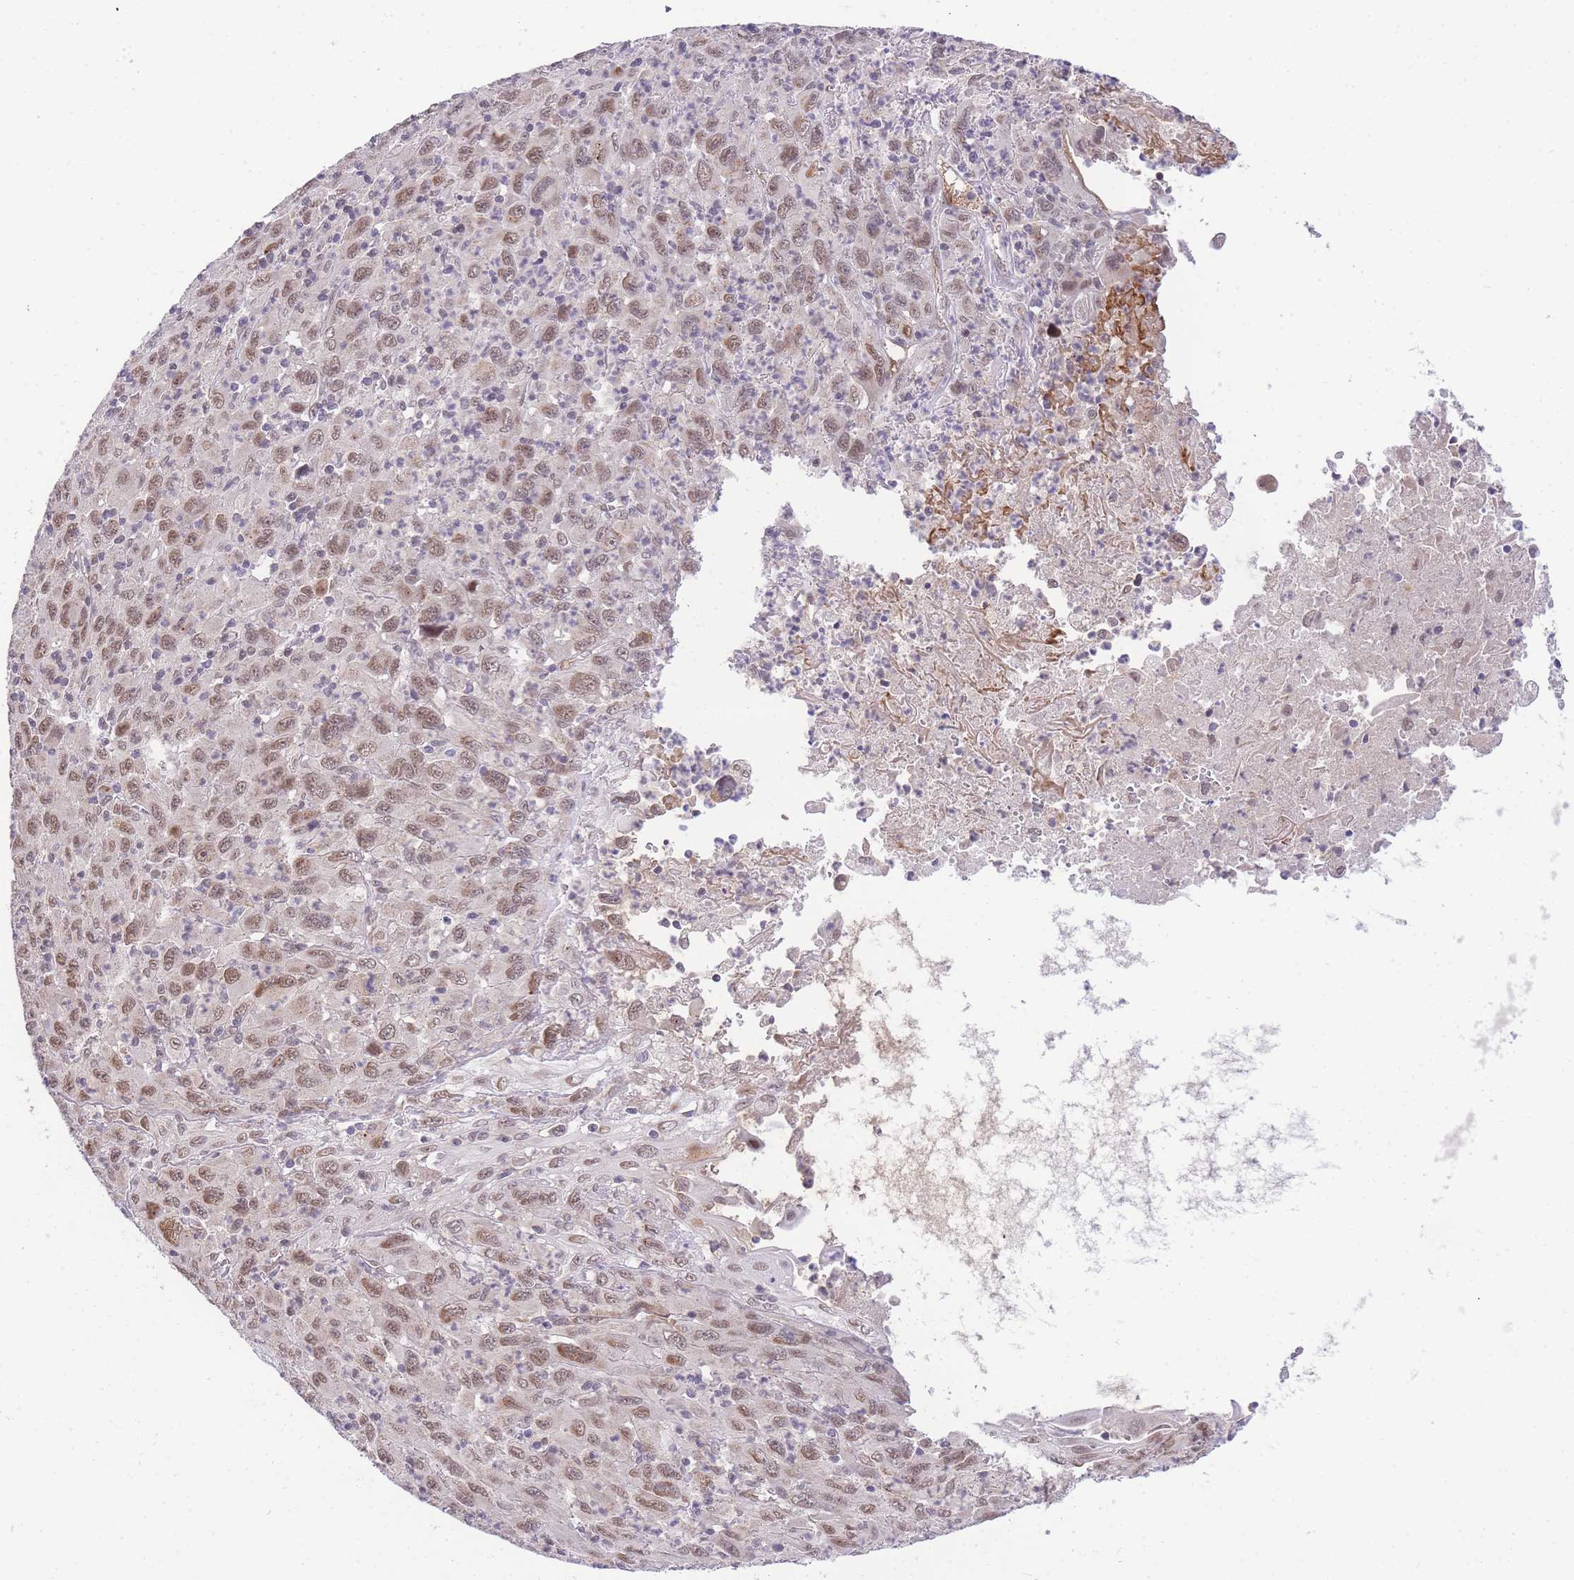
{"staining": {"intensity": "weak", "quantity": ">75%", "location": "nuclear"}, "tissue": "melanoma", "cell_type": "Tumor cells", "image_type": "cancer", "snomed": [{"axis": "morphology", "description": "Malignant melanoma, Metastatic site"}, {"axis": "topography", "description": "Skin"}], "caption": "This histopathology image displays immunohistochemistry (IHC) staining of human malignant melanoma (metastatic site), with low weak nuclear staining in approximately >75% of tumor cells.", "gene": "PUS10", "patient": {"sex": "female", "age": 56}}